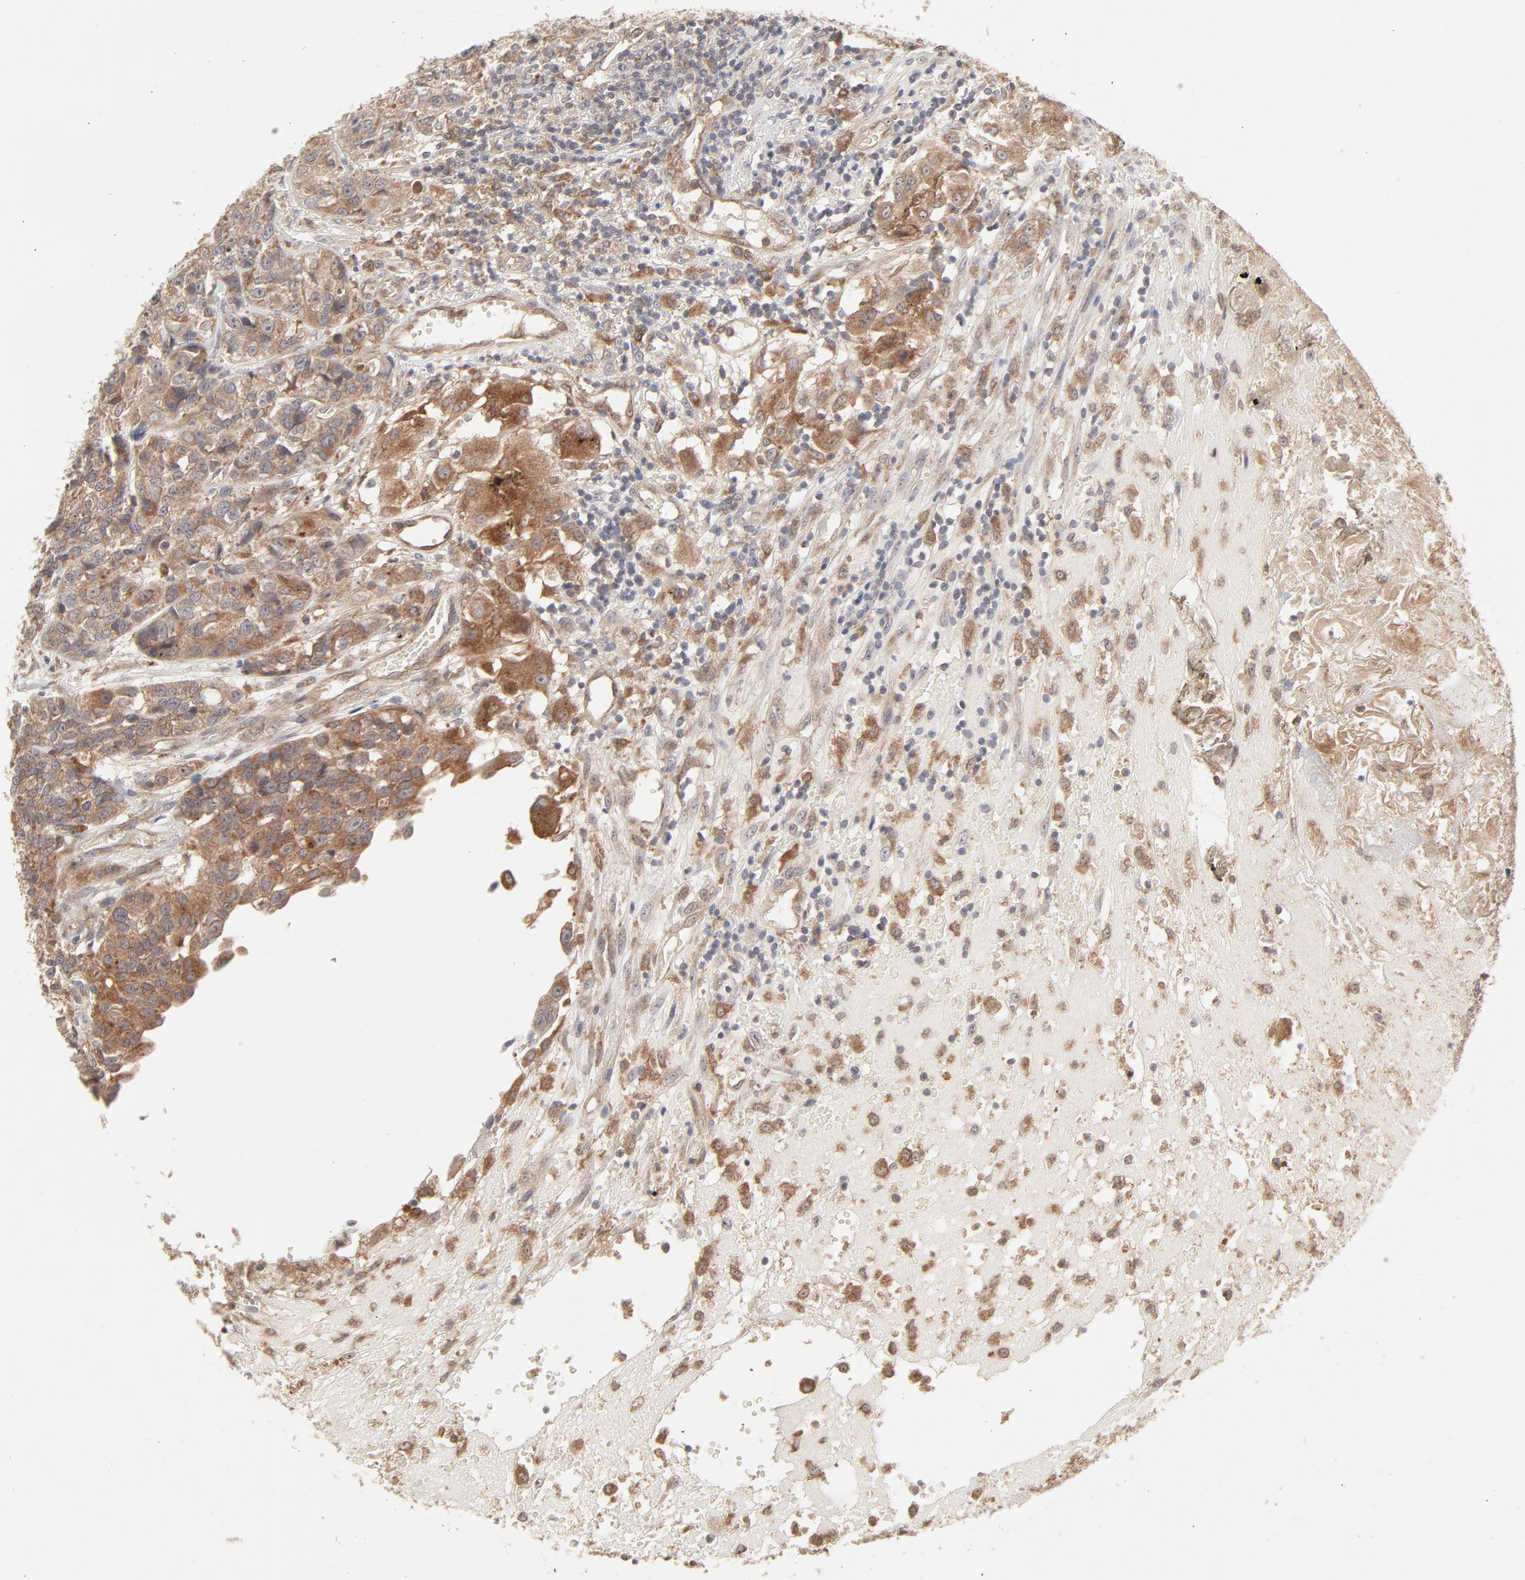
{"staining": {"intensity": "moderate", "quantity": ">75%", "location": "cytoplasmic/membranous"}, "tissue": "urothelial cancer", "cell_type": "Tumor cells", "image_type": "cancer", "snomed": [{"axis": "morphology", "description": "Urothelial carcinoma, High grade"}, {"axis": "topography", "description": "Urinary bladder"}], "caption": "A micrograph of urothelial carcinoma (high-grade) stained for a protein displays moderate cytoplasmic/membranous brown staining in tumor cells. The staining is performed using DAB brown chromogen to label protein expression. The nuclei are counter-stained blue using hematoxylin.", "gene": "RAB5C", "patient": {"sex": "female", "age": 81}}